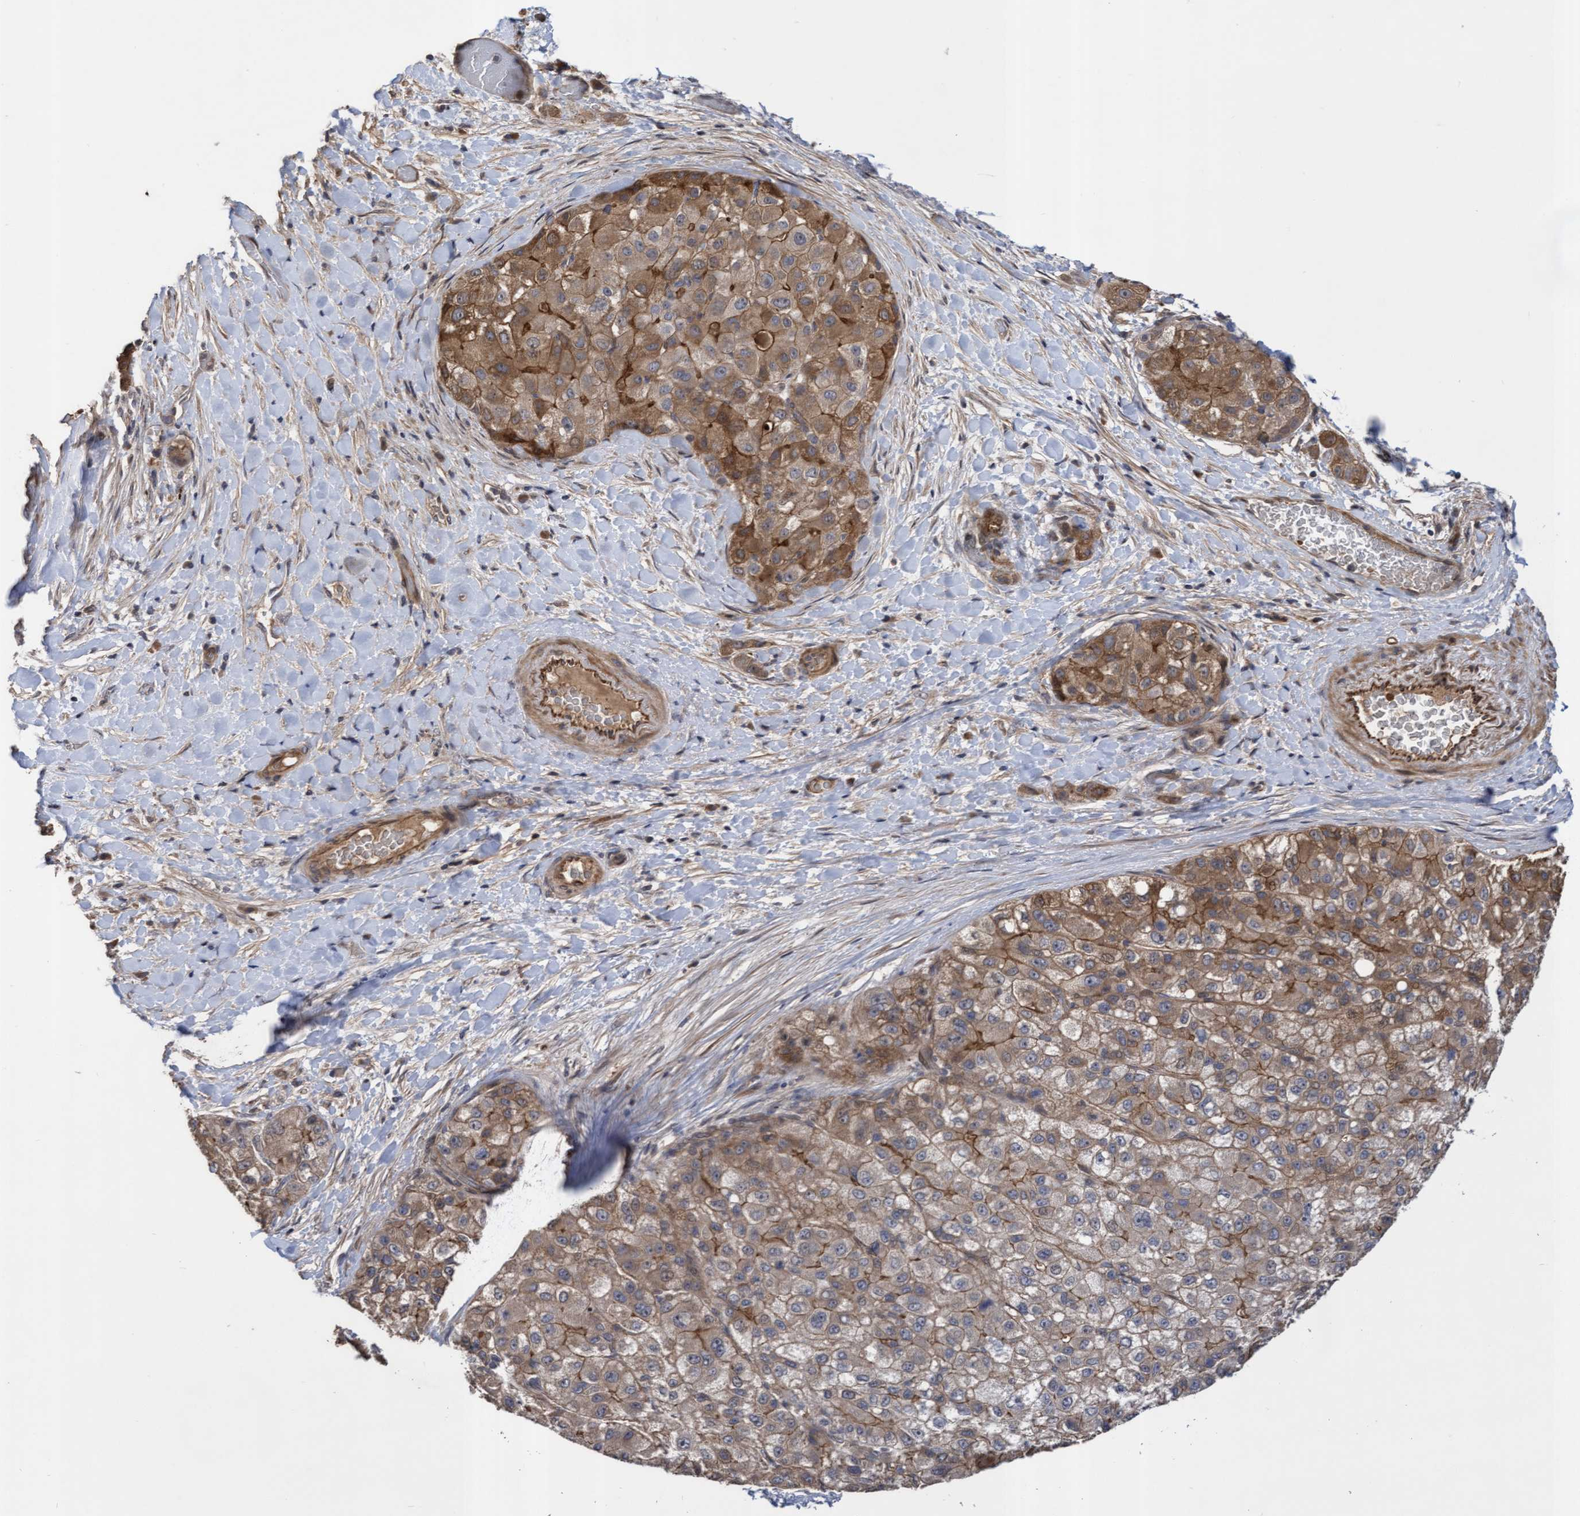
{"staining": {"intensity": "moderate", "quantity": "25%-75%", "location": "cytoplasmic/membranous"}, "tissue": "liver cancer", "cell_type": "Tumor cells", "image_type": "cancer", "snomed": [{"axis": "morphology", "description": "Carcinoma, Hepatocellular, NOS"}, {"axis": "topography", "description": "Liver"}], "caption": "Human liver hepatocellular carcinoma stained for a protein (brown) shows moderate cytoplasmic/membranous positive positivity in approximately 25%-75% of tumor cells.", "gene": "COBL", "patient": {"sex": "male", "age": 80}}